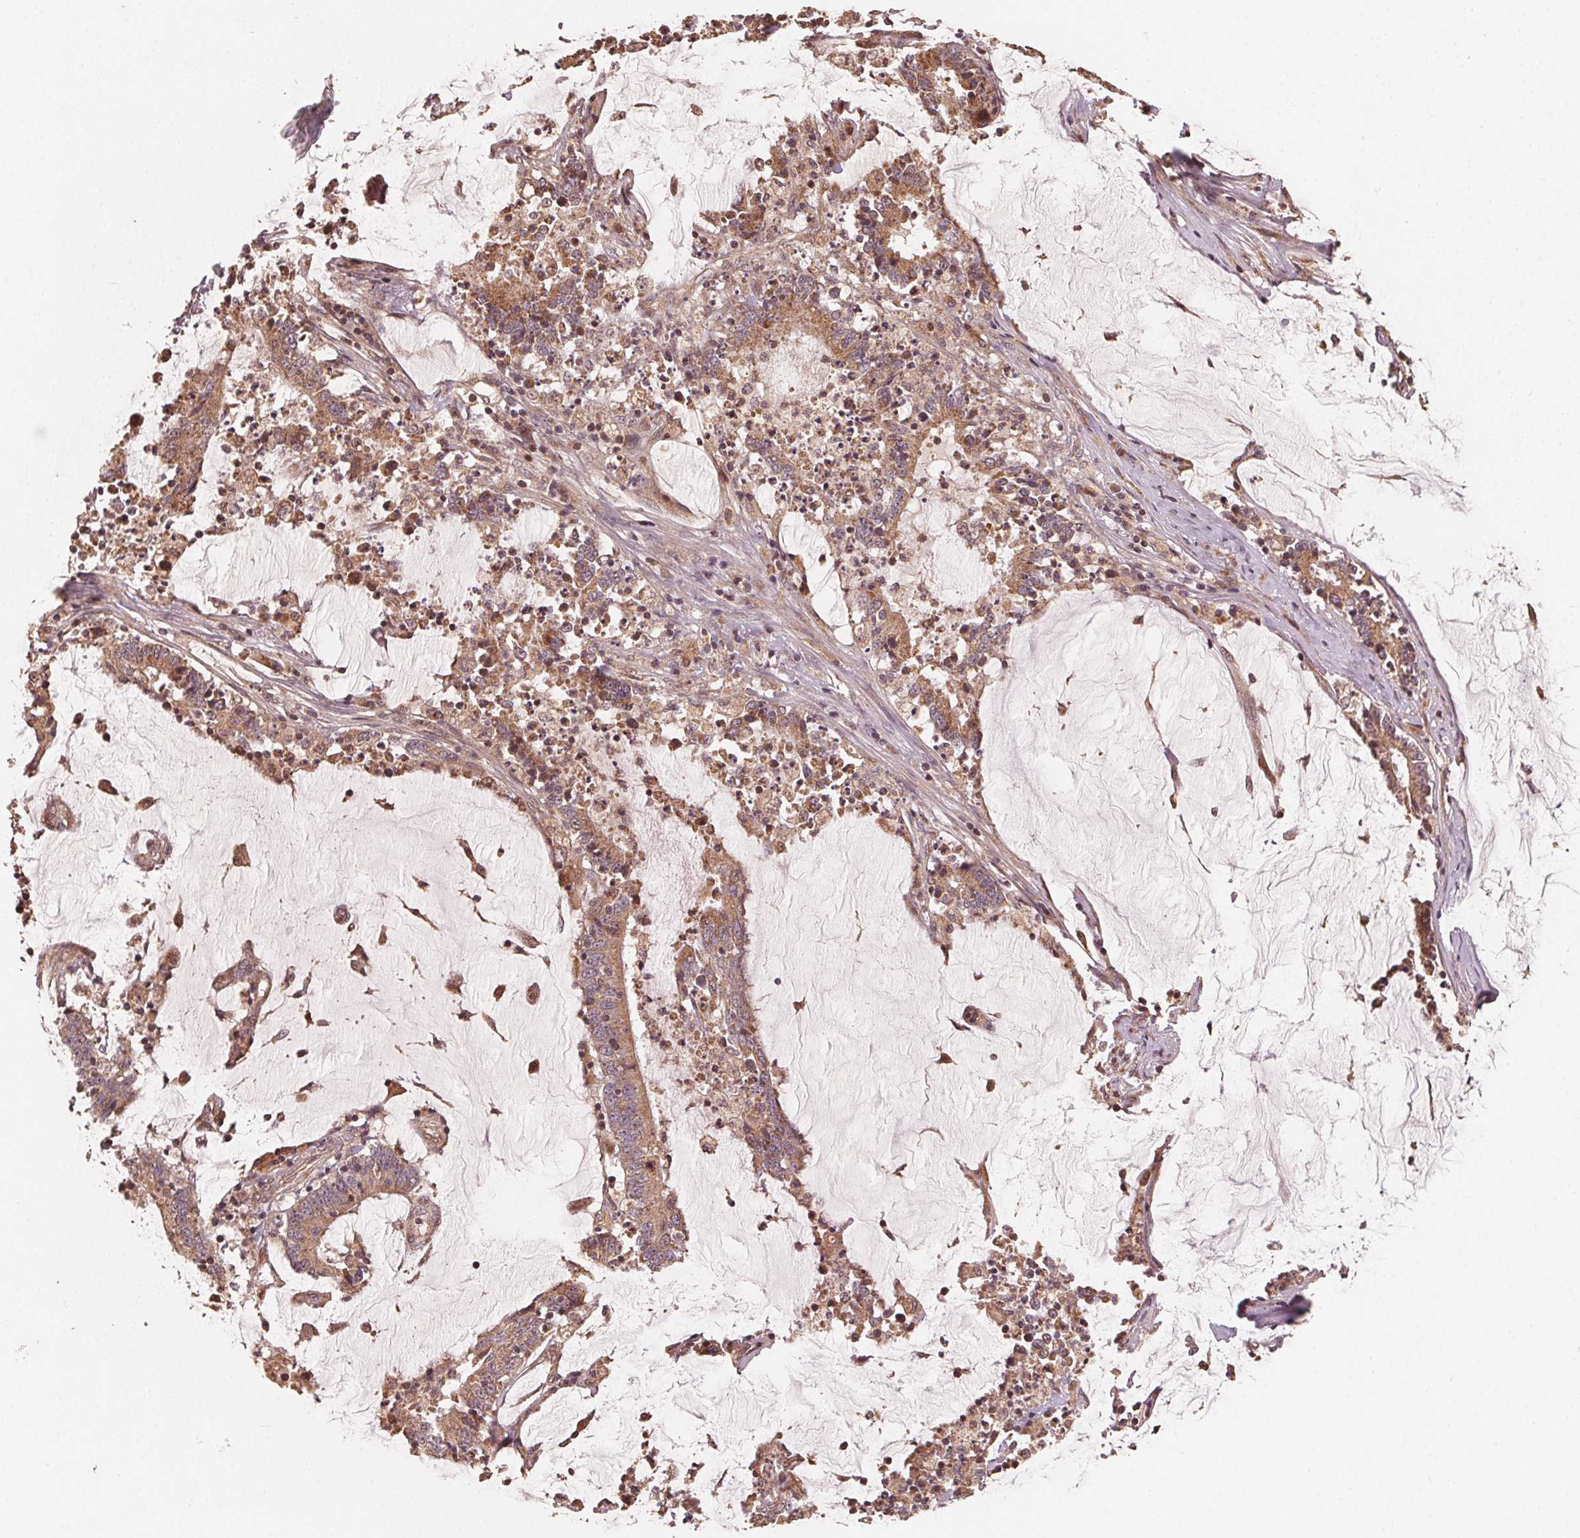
{"staining": {"intensity": "moderate", "quantity": ">75%", "location": "cytoplasmic/membranous"}, "tissue": "stomach cancer", "cell_type": "Tumor cells", "image_type": "cancer", "snomed": [{"axis": "morphology", "description": "Adenocarcinoma, NOS"}, {"axis": "topography", "description": "Stomach, upper"}], "caption": "DAB (3,3'-diaminobenzidine) immunohistochemical staining of stomach cancer (adenocarcinoma) exhibits moderate cytoplasmic/membranous protein positivity in approximately >75% of tumor cells. (DAB (3,3'-diaminobenzidine) = brown stain, brightfield microscopy at high magnification).", "gene": "WBP2", "patient": {"sex": "male", "age": 68}}